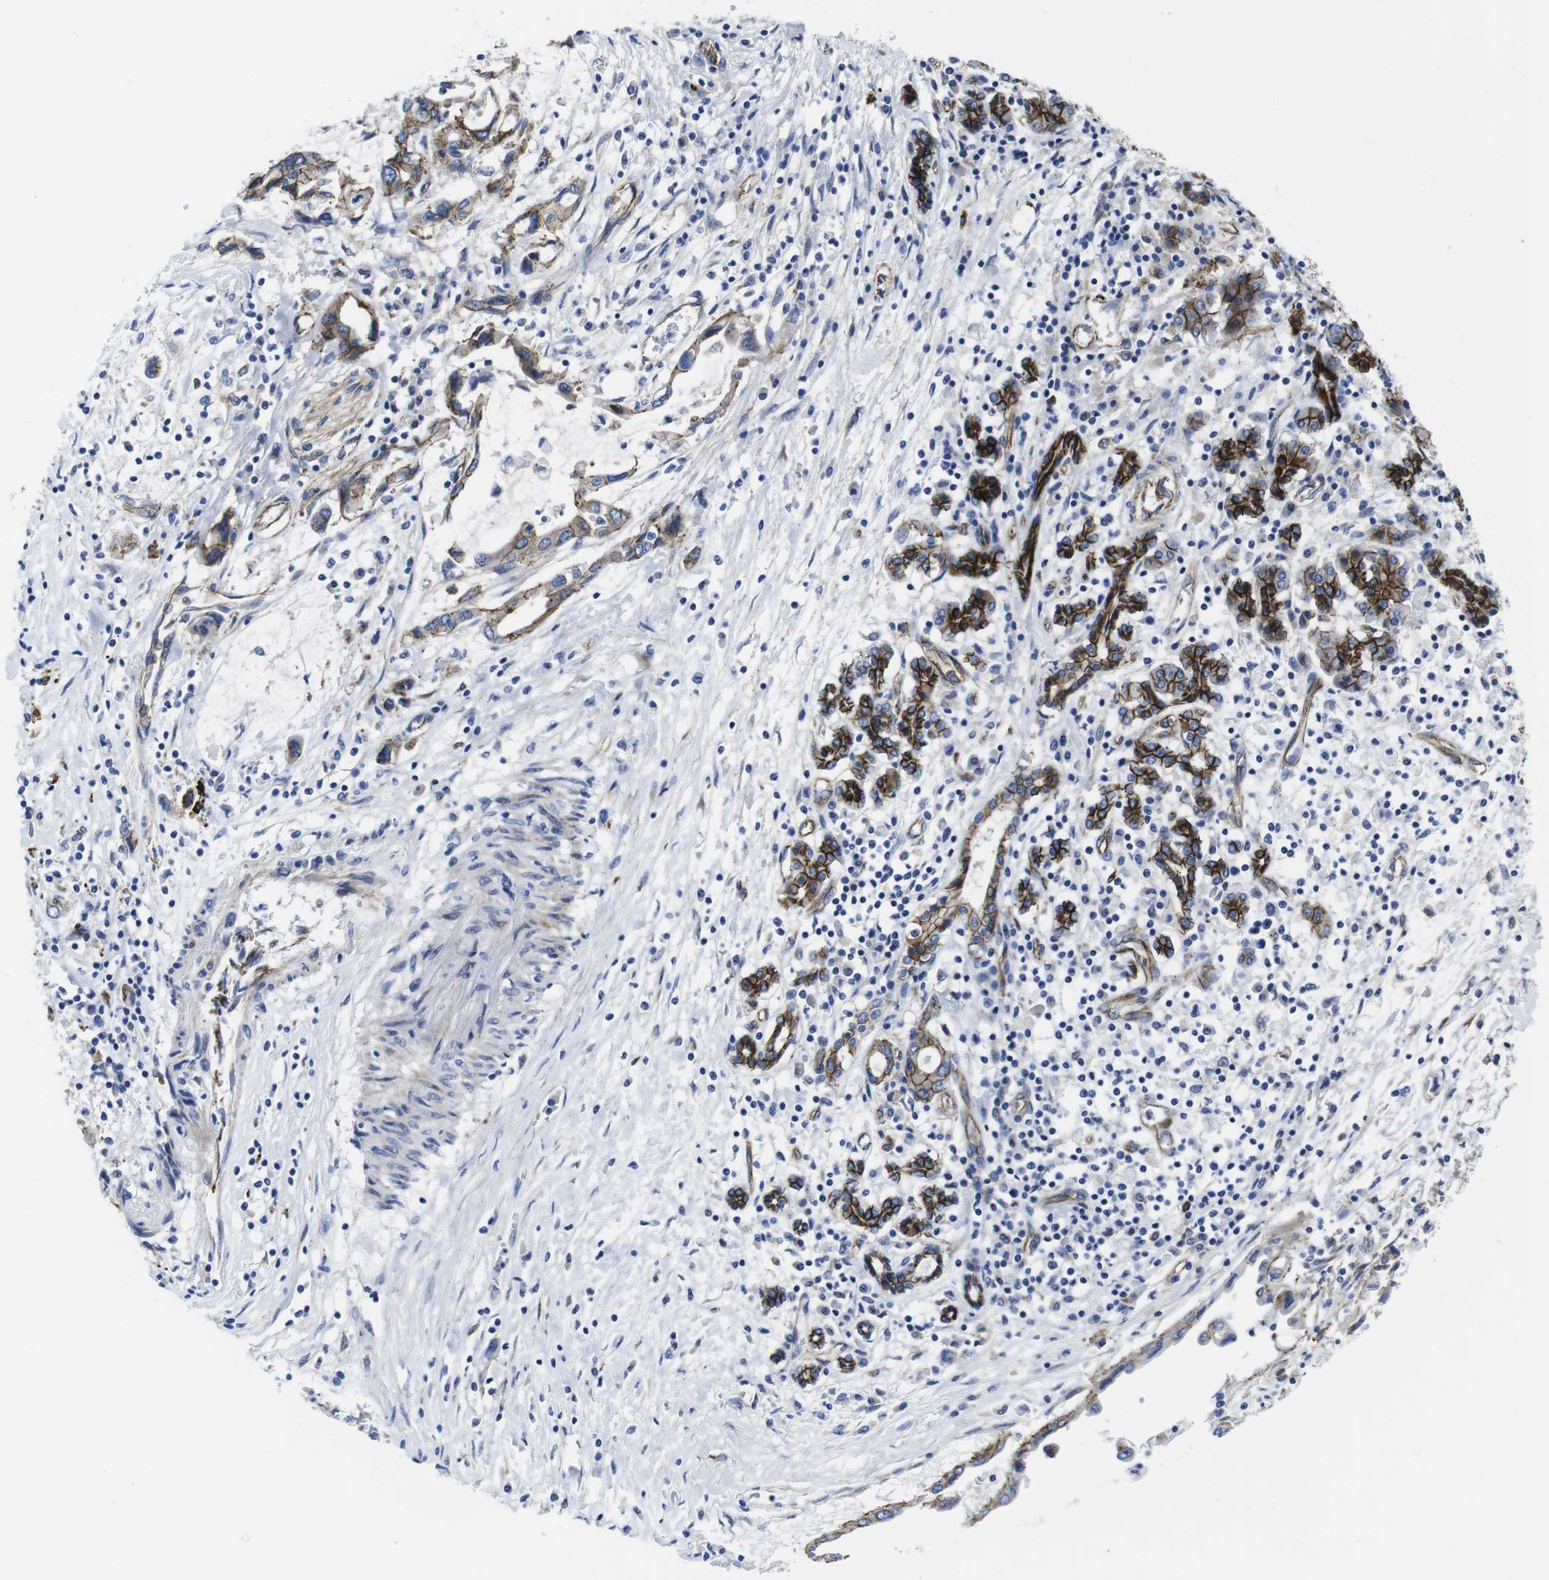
{"staining": {"intensity": "strong", "quantity": ">75%", "location": "cytoplasmic/membranous"}, "tissue": "pancreatic cancer", "cell_type": "Tumor cells", "image_type": "cancer", "snomed": [{"axis": "morphology", "description": "Adenocarcinoma, NOS"}, {"axis": "topography", "description": "Pancreas"}], "caption": "Pancreatic adenocarcinoma was stained to show a protein in brown. There is high levels of strong cytoplasmic/membranous staining in about >75% of tumor cells.", "gene": "NUMB", "patient": {"sex": "female", "age": 57}}